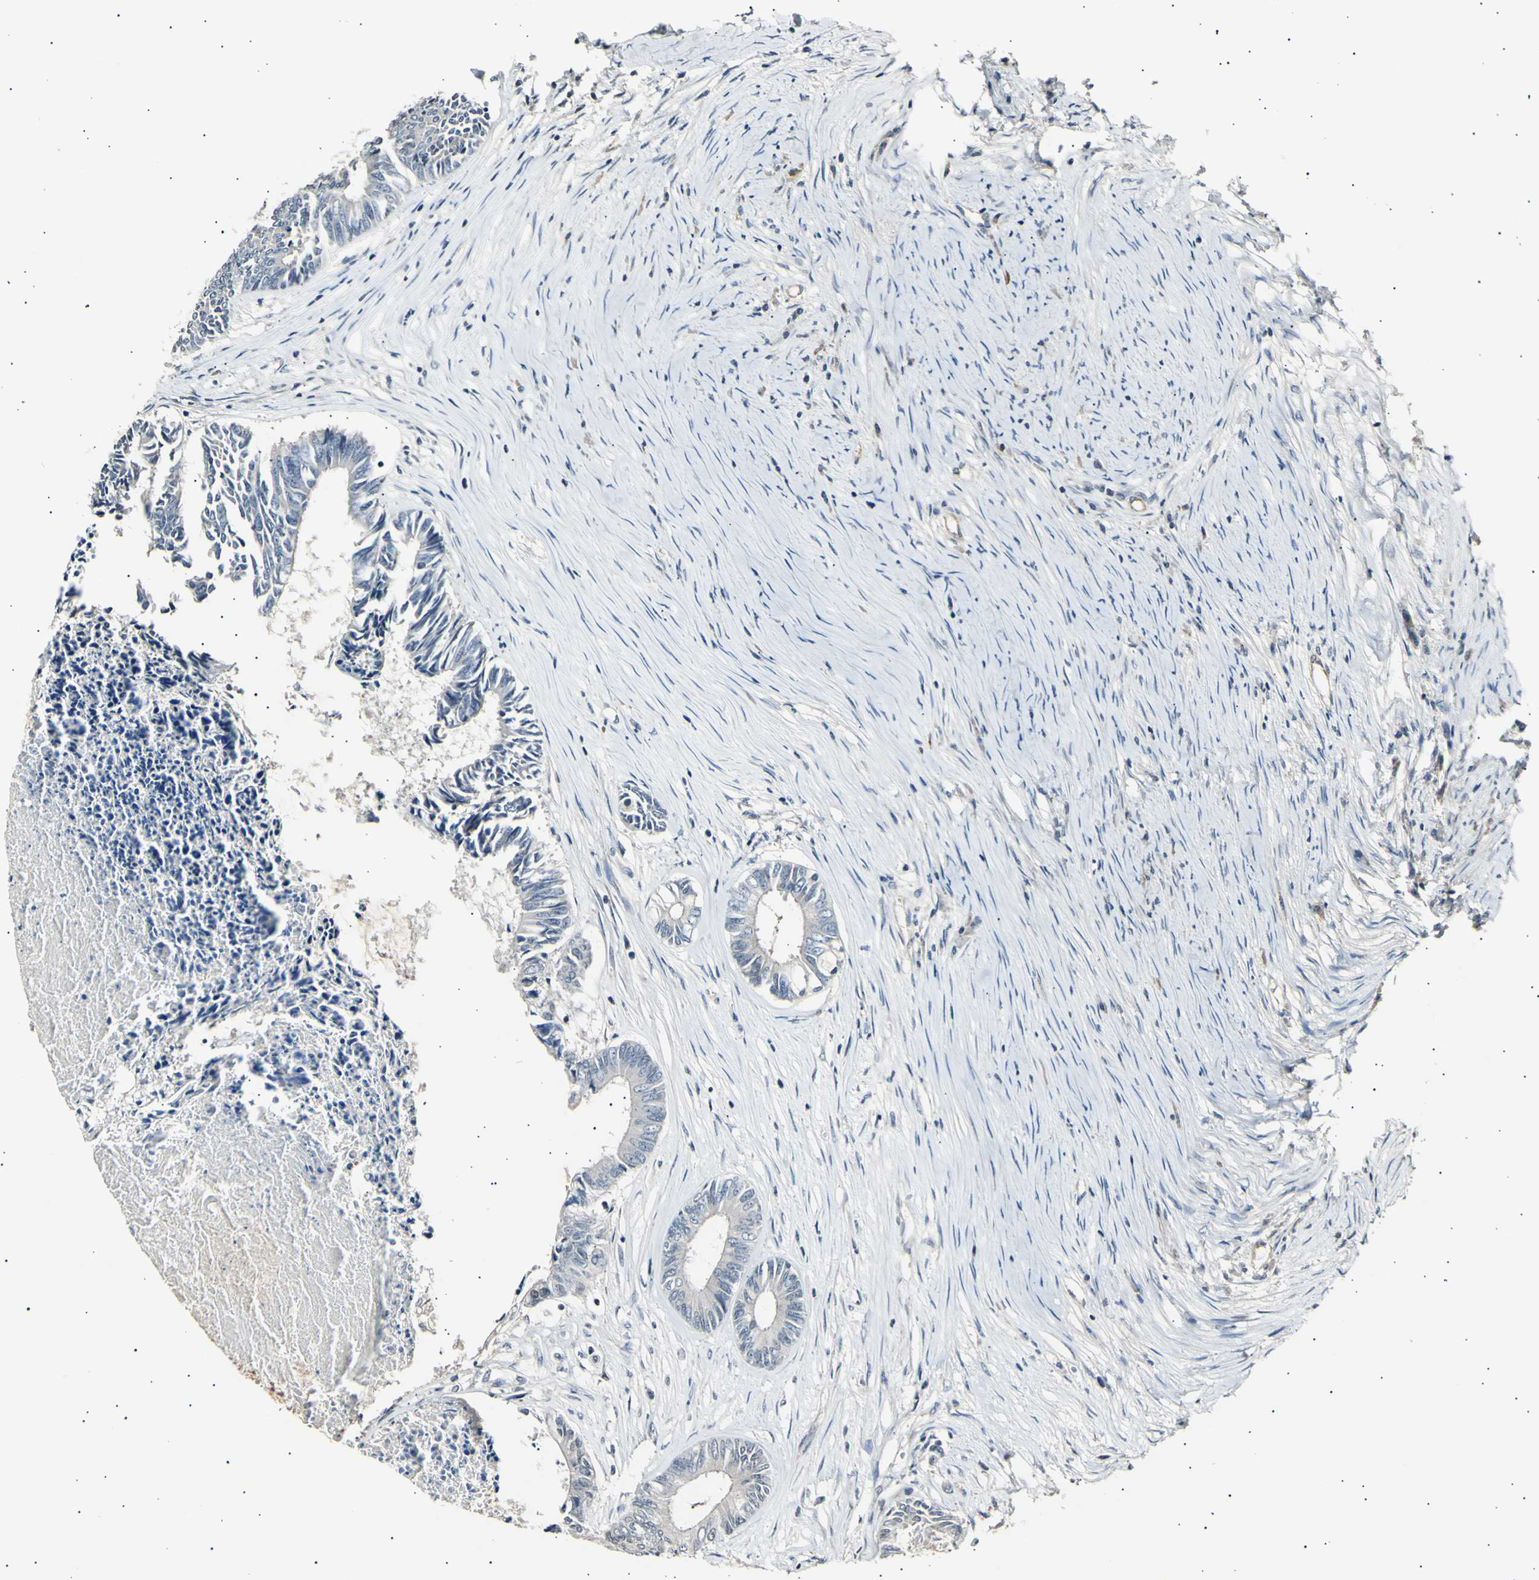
{"staining": {"intensity": "negative", "quantity": "none", "location": "none"}, "tissue": "colorectal cancer", "cell_type": "Tumor cells", "image_type": "cancer", "snomed": [{"axis": "morphology", "description": "Adenocarcinoma, NOS"}, {"axis": "topography", "description": "Rectum"}], "caption": "Tumor cells show no significant positivity in adenocarcinoma (colorectal).", "gene": "AK1", "patient": {"sex": "male", "age": 63}}